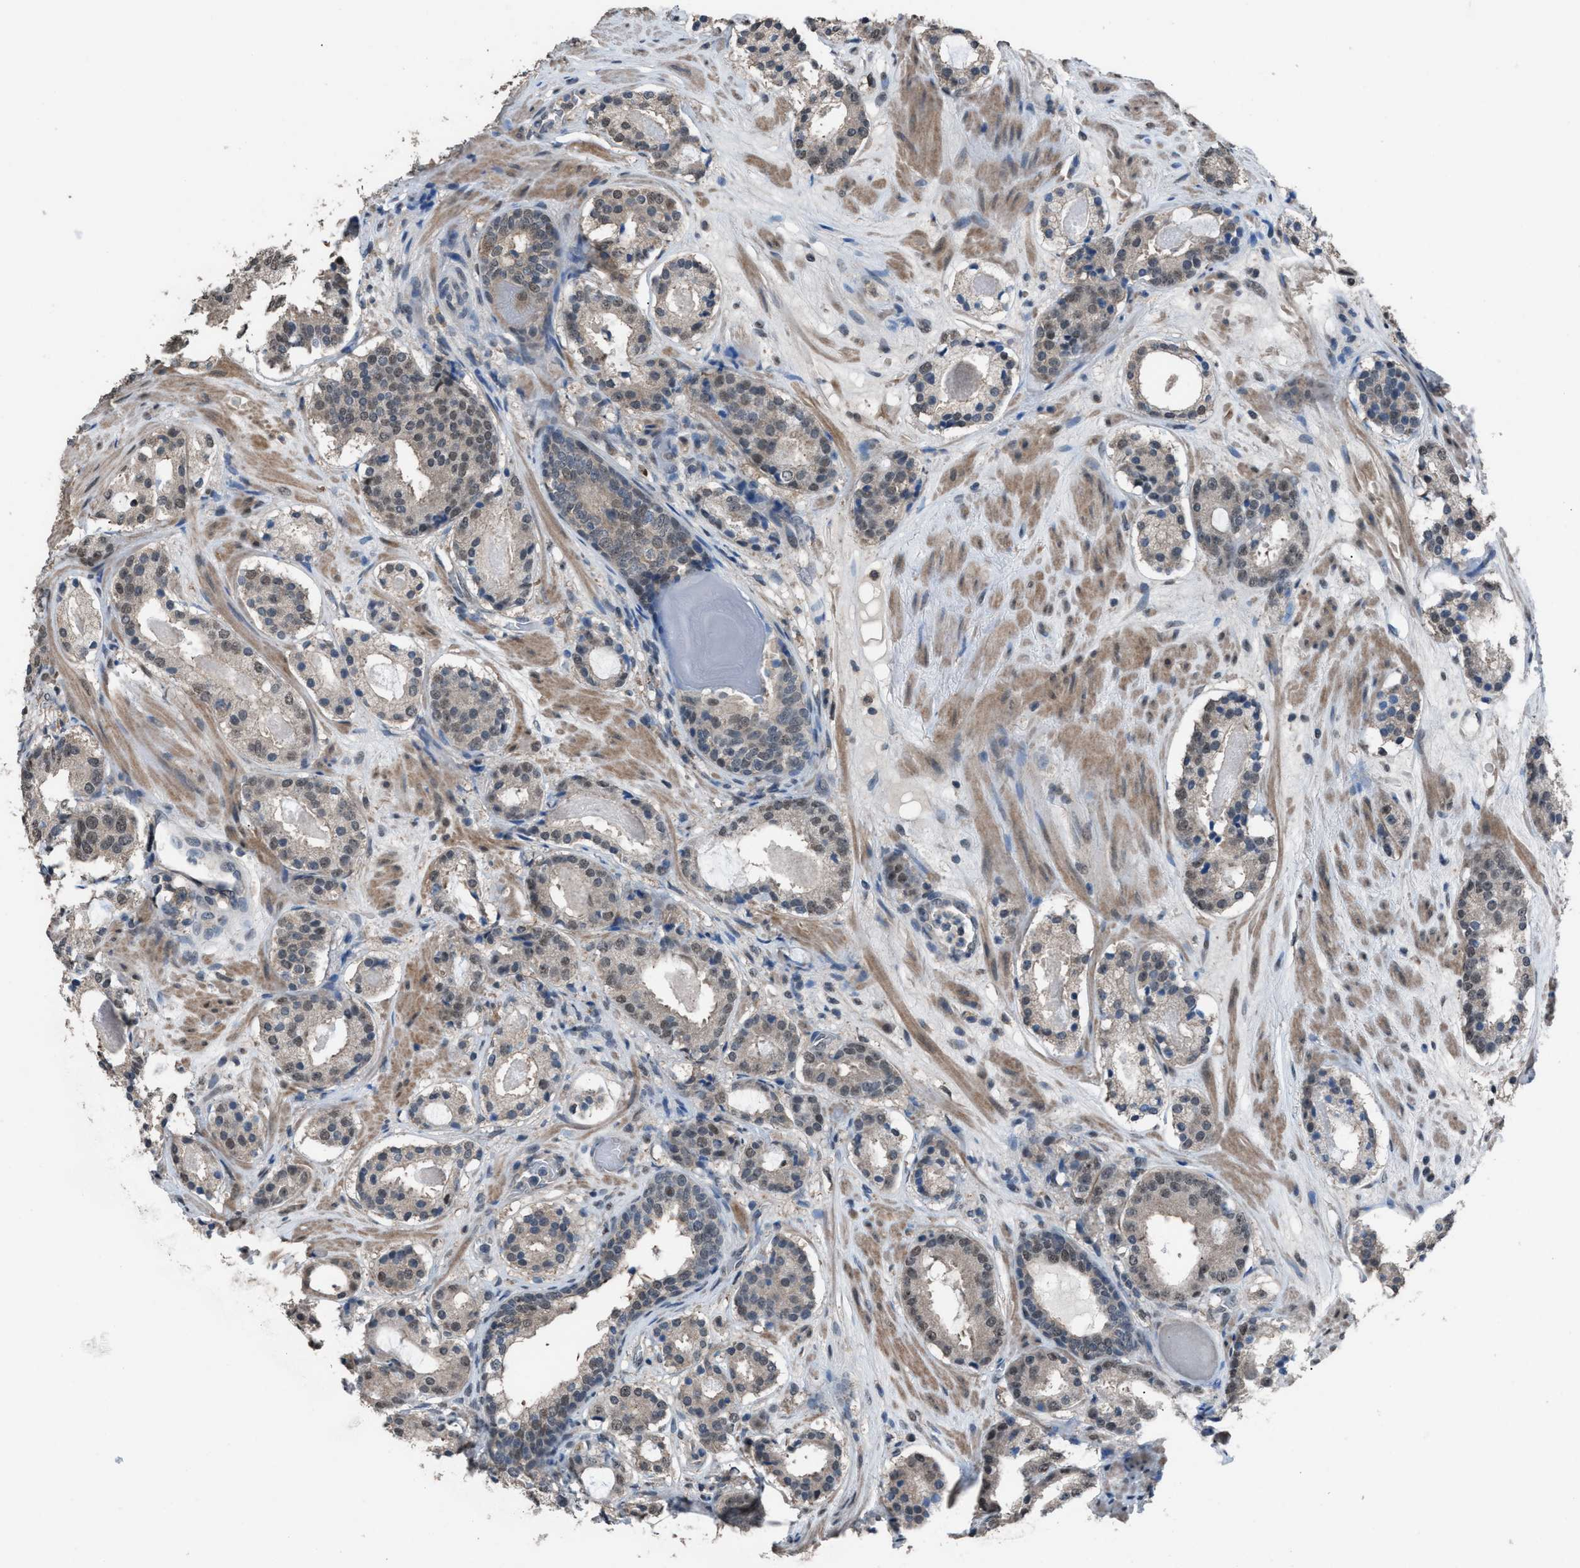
{"staining": {"intensity": "weak", "quantity": "25%-75%", "location": "nuclear"}, "tissue": "prostate cancer", "cell_type": "Tumor cells", "image_type": "cancer", "snomed": [{"axis": "morphology", "description": "Adenocarcinoma, Low grade"}, {"axis": "topography", "description": "Prostate"}], "caption": "Prostate cancer (low-grade adenocarcinoma) was stained to show a protein in brown. There is low levels of weak nuclear staining in about 25%-75% of tumor cells.", "gene": "ZNF276", "patient": {"sex": "male", "age": 69}}